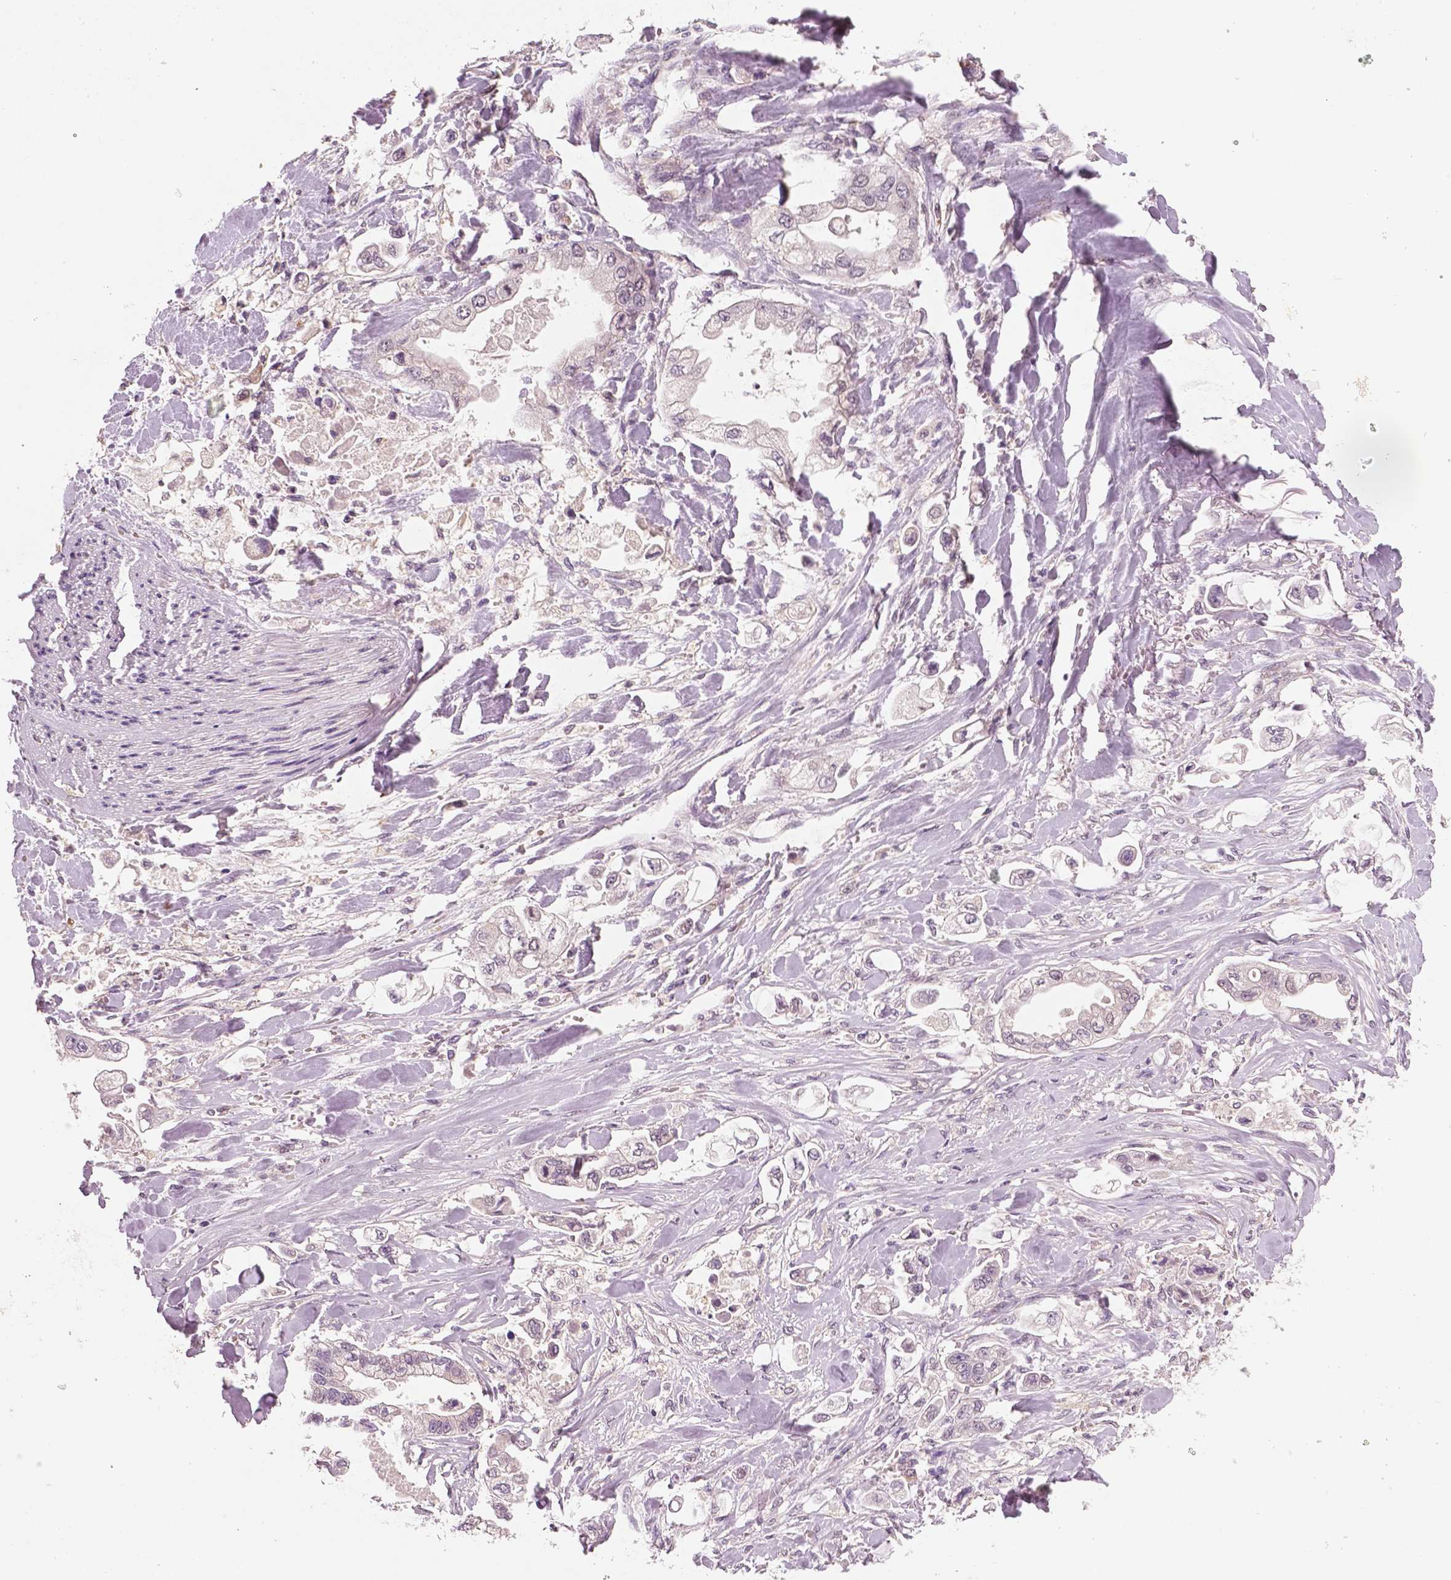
{"staining": {"intensity": "negative", "quantity": "none", "location": "none"}, "tissue": "stomach cancer", "cell_type": "Tumor cells", "image_type": "cancer", "snomed": [{"axis": "morphology", "description": "Adenocarcinoma, NOS"}, {"axis": "topography", "description": "Stomach"}], "caption": "Immunohistochemical staining of human stomach cancer (adenocarcinoma) shows no significant expression in tumor cells. (Immunohistochemistry (ihc), brightfield microscopy, high magnification).", "gene": "MKI67", "patient": {"sex": "male", "age": 62}}